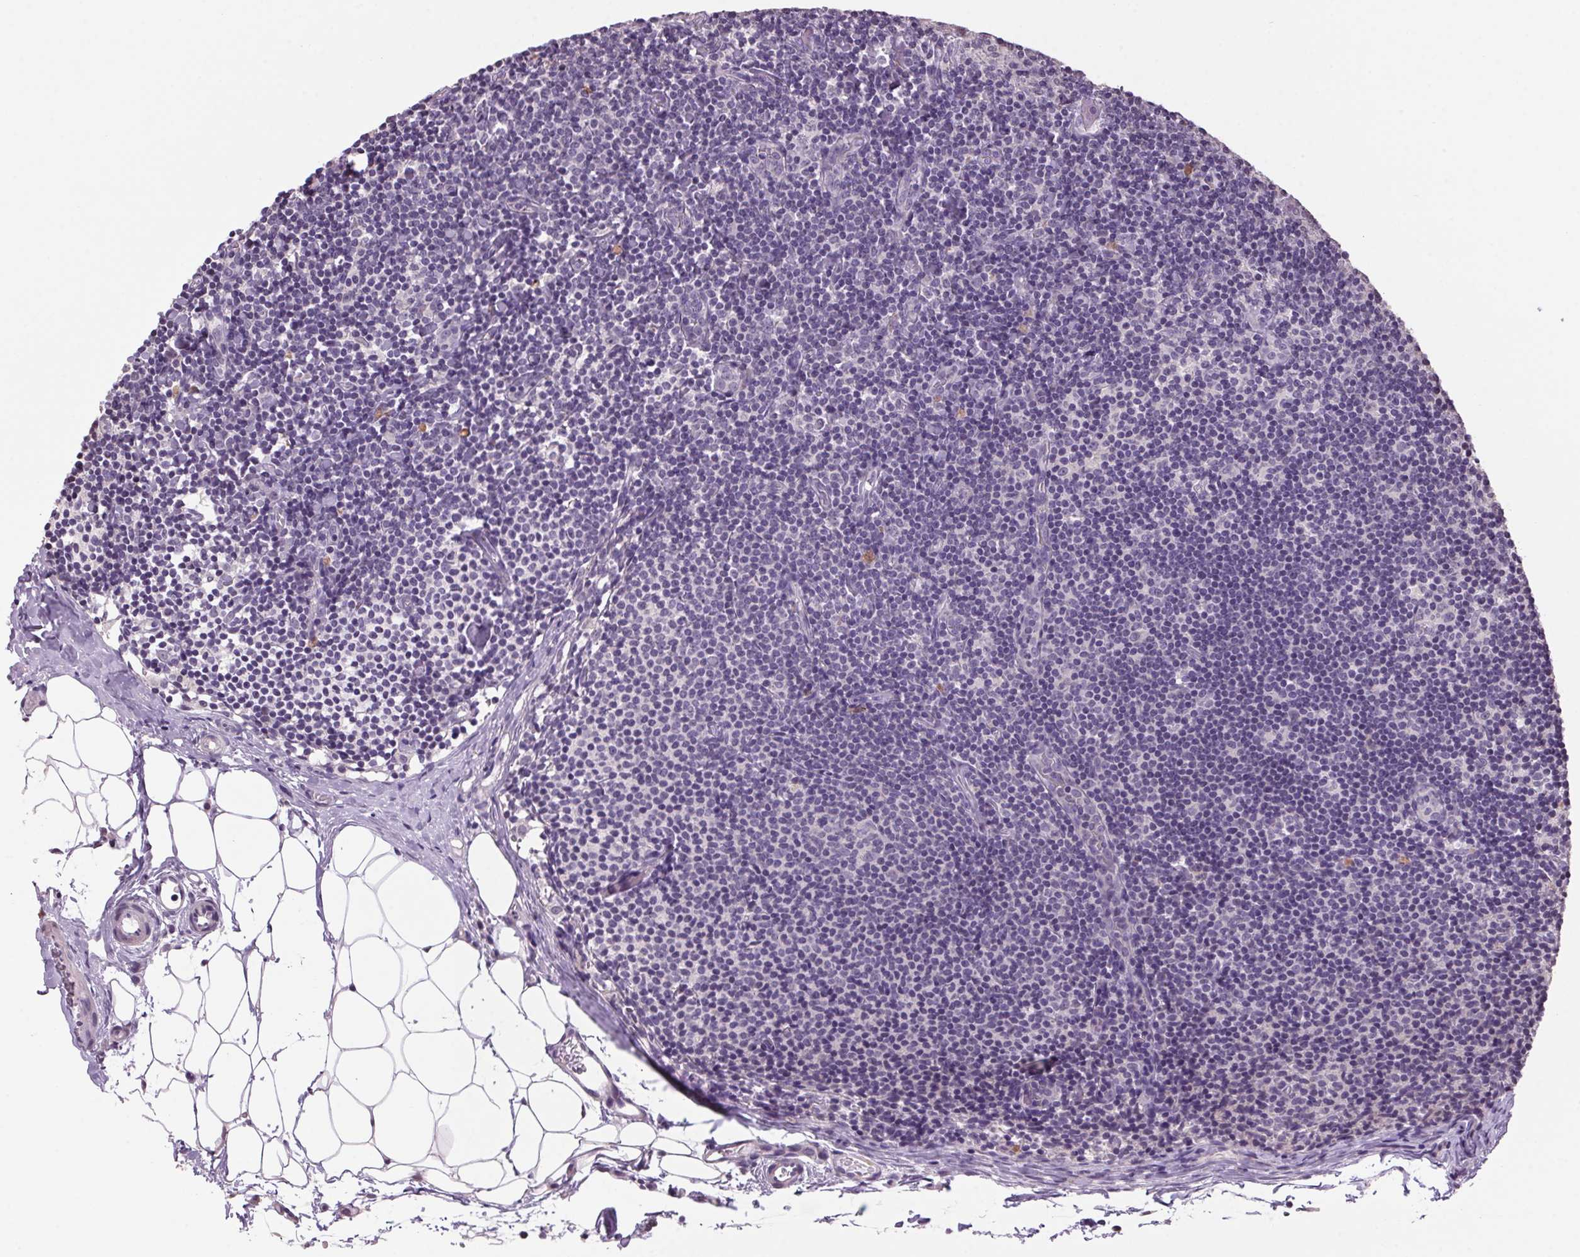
{"staining": {"intensity": "negative", "quantity": "none", "location": "none"}, "tissue": "lymph node", "cell_type": "Germinal center cells", "image_type": "normal", "snomed": [{"axis": "morphology", "description": "Normal tissue, NOS"}, {"axis": "topography", "description": "Lymph node"}], "caption": "This photomicrograph is of unremarkable lymph node stained with immunohistochemistry (IHC) to label a protein in brown with the nuclei are counter-stained blue. There is no expression in germinal center cells.", "gene": "VWA3B", "patient": {"sex": "female", "age": 41}}